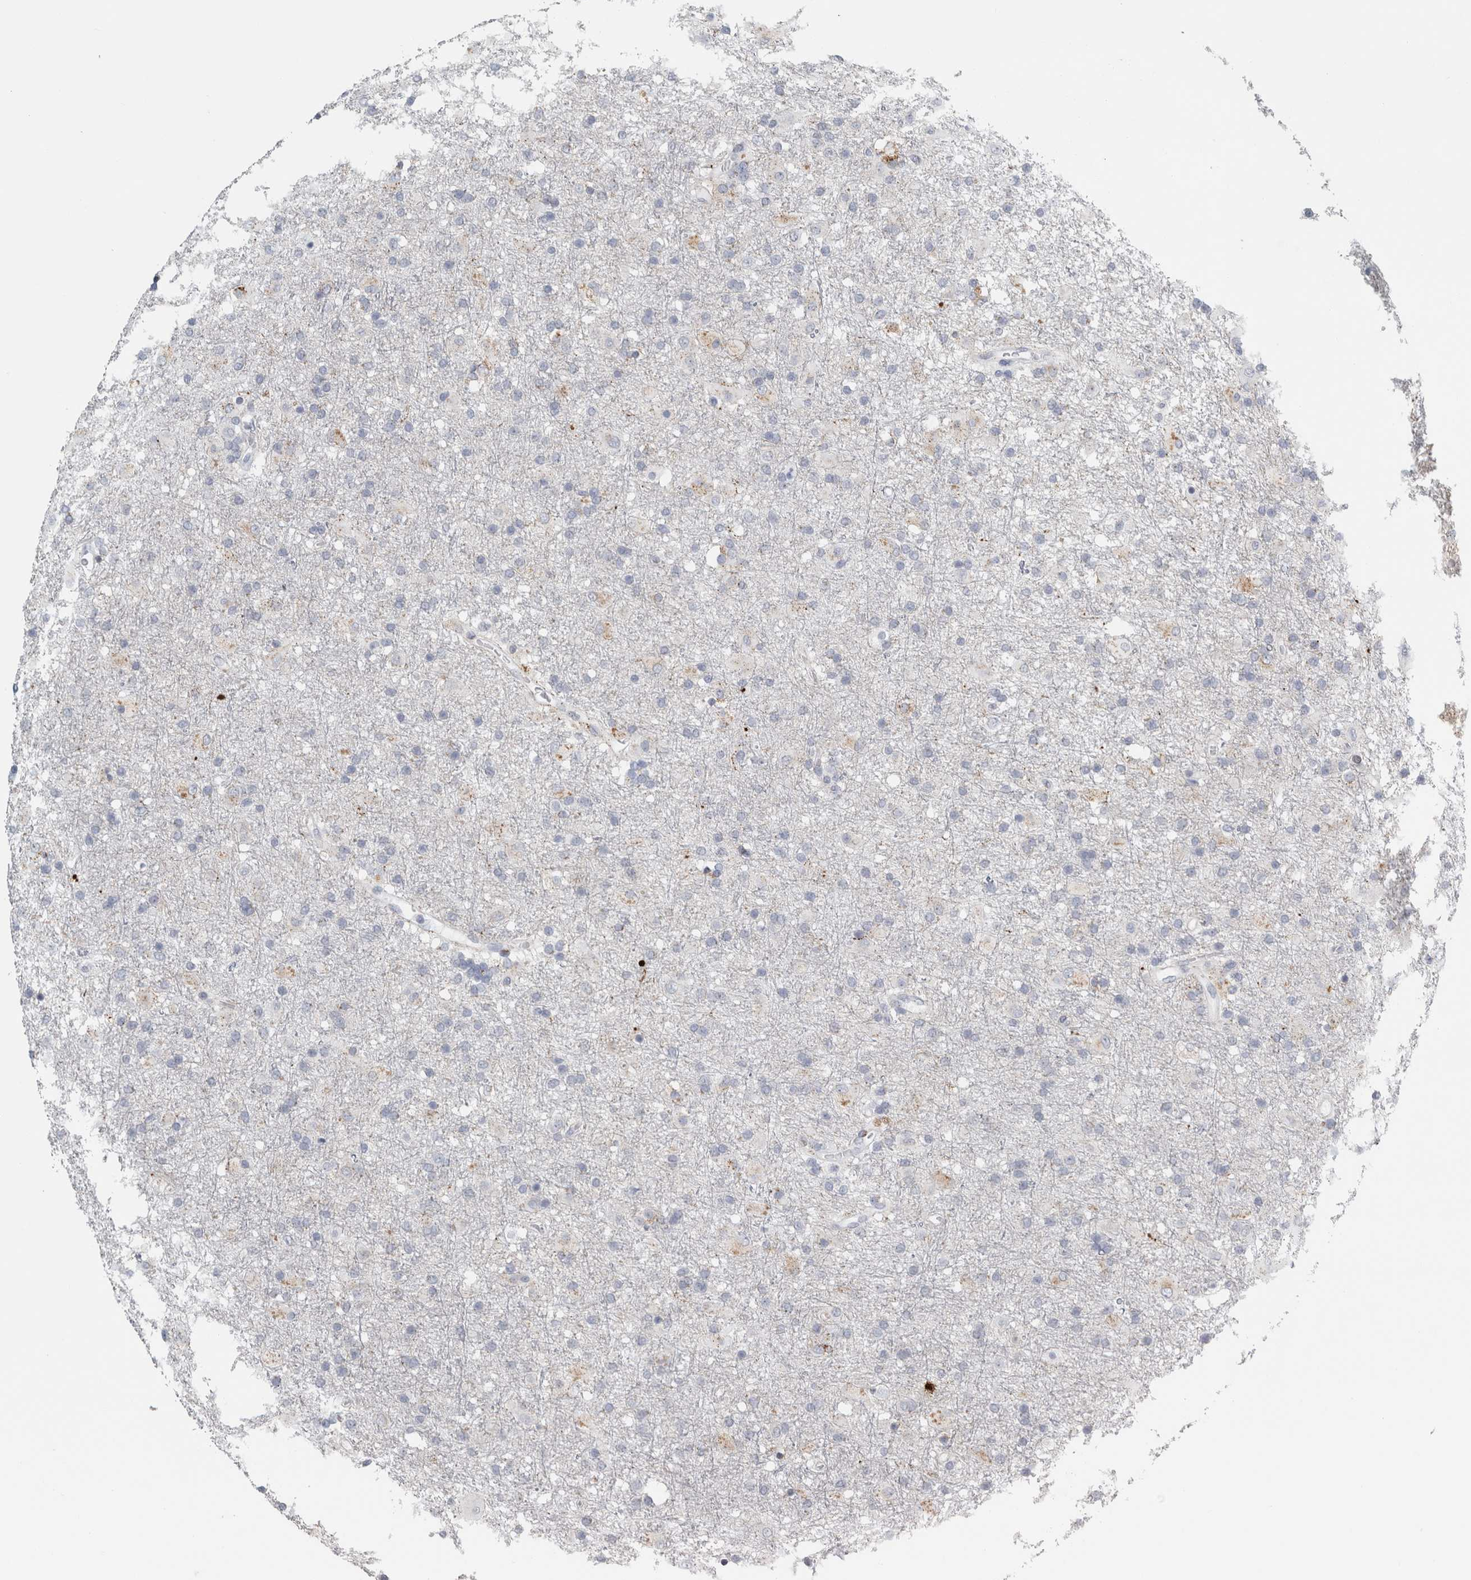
{"staining": {"intensity": "negative", "quantity": "none", "location": "none"}, "tissue": "glioma", "cell_type": "Tumor cells", "image_type": "cancer", "snomed": [{"axis": "morphology", "description": "Glioma, malignant, Low grade"}, {"axis": "topography", "description": "Brain"}], "caption": "DAB immunohistochemical staining of human malignant glioma (low-grade) exhibits no significant expression in tumor cells.", "gene": "CPE", "patient": {"sex": "male", "age": 65}}